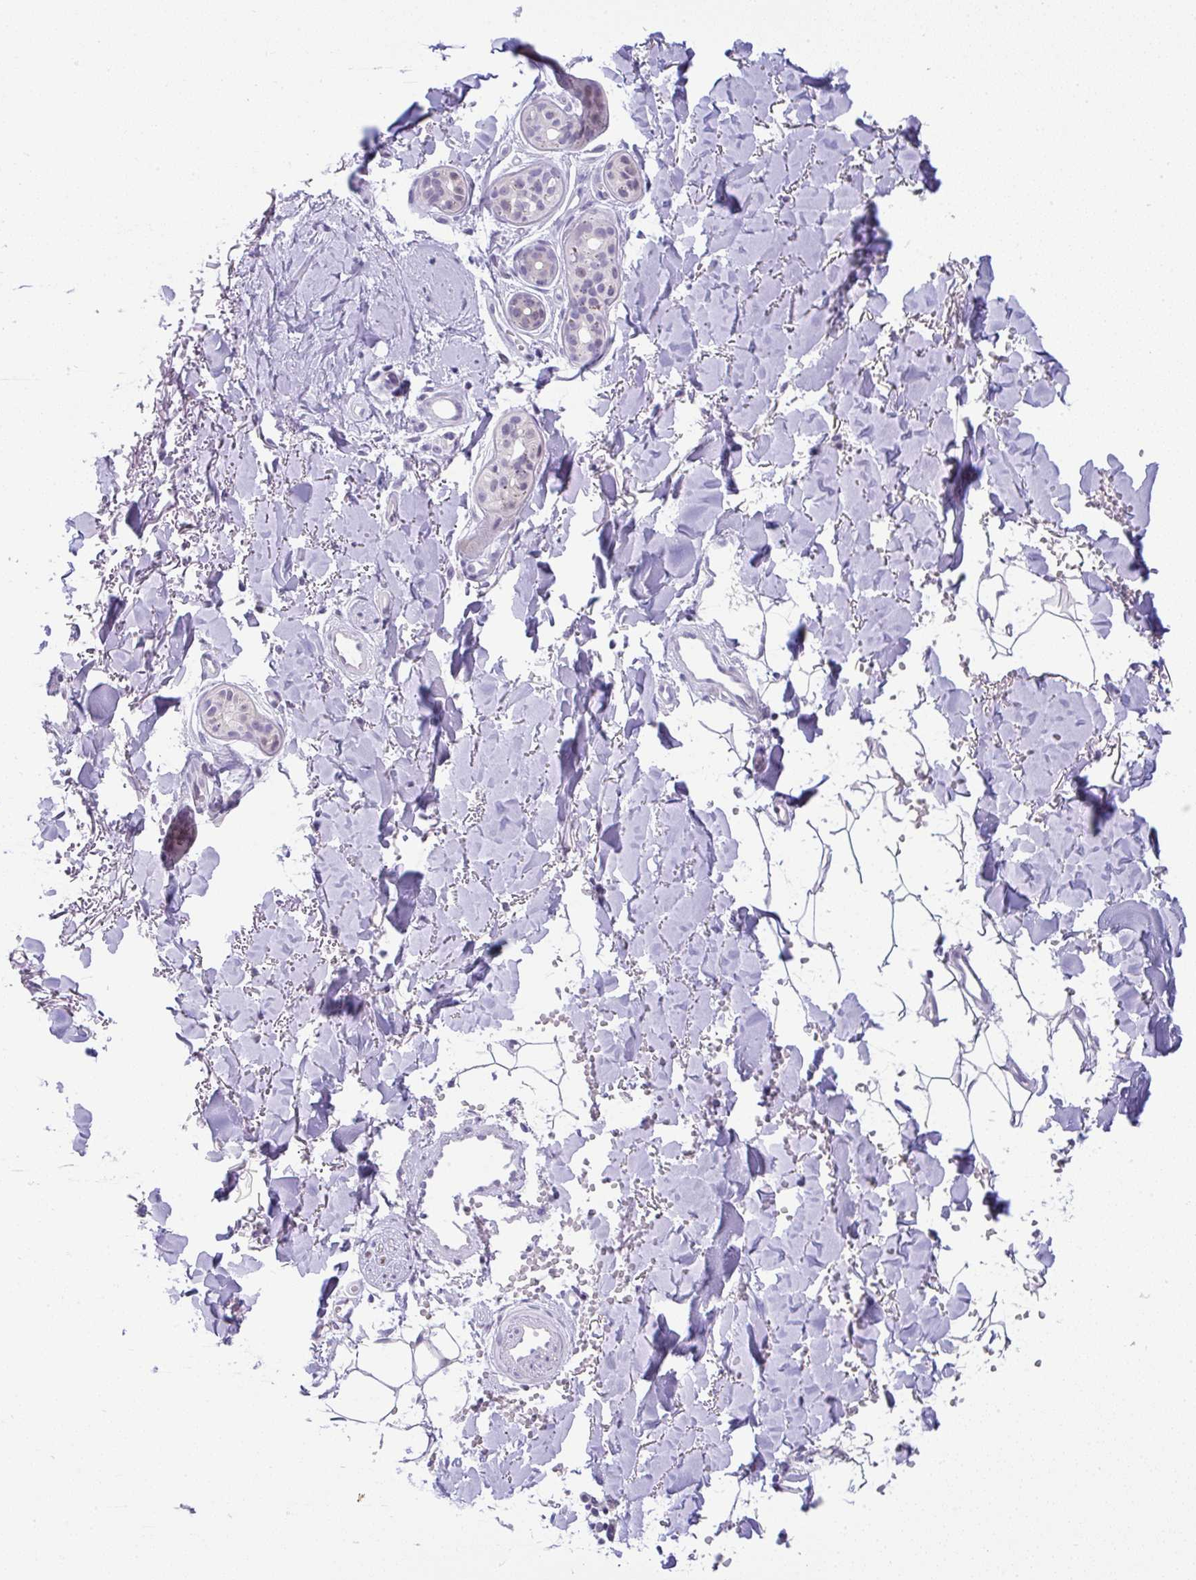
{"staining": {"intensity": "negative", "quantity": "none", "location": "none"}, "tissue": "skin cancer", "cell_type": "Tumor cells", "image_type": "cancer", "snomed": [{"axis": "morphology", "description": "Basal cell carcinoma"}, {"axis": "topography", "description": "Skin"}], "caption": "A histopathology image of basal cell carcinoma (skin) stained for a protein reveals no brown staining in tumor cells. The staining was performed using DAB to visualize the protein expression in brown, while the nuclei were stained in blue with hematoxylin (Magnification: 20x).", "gene": "FAM177A1", "patient": {"sex": "female", "age": 82}}